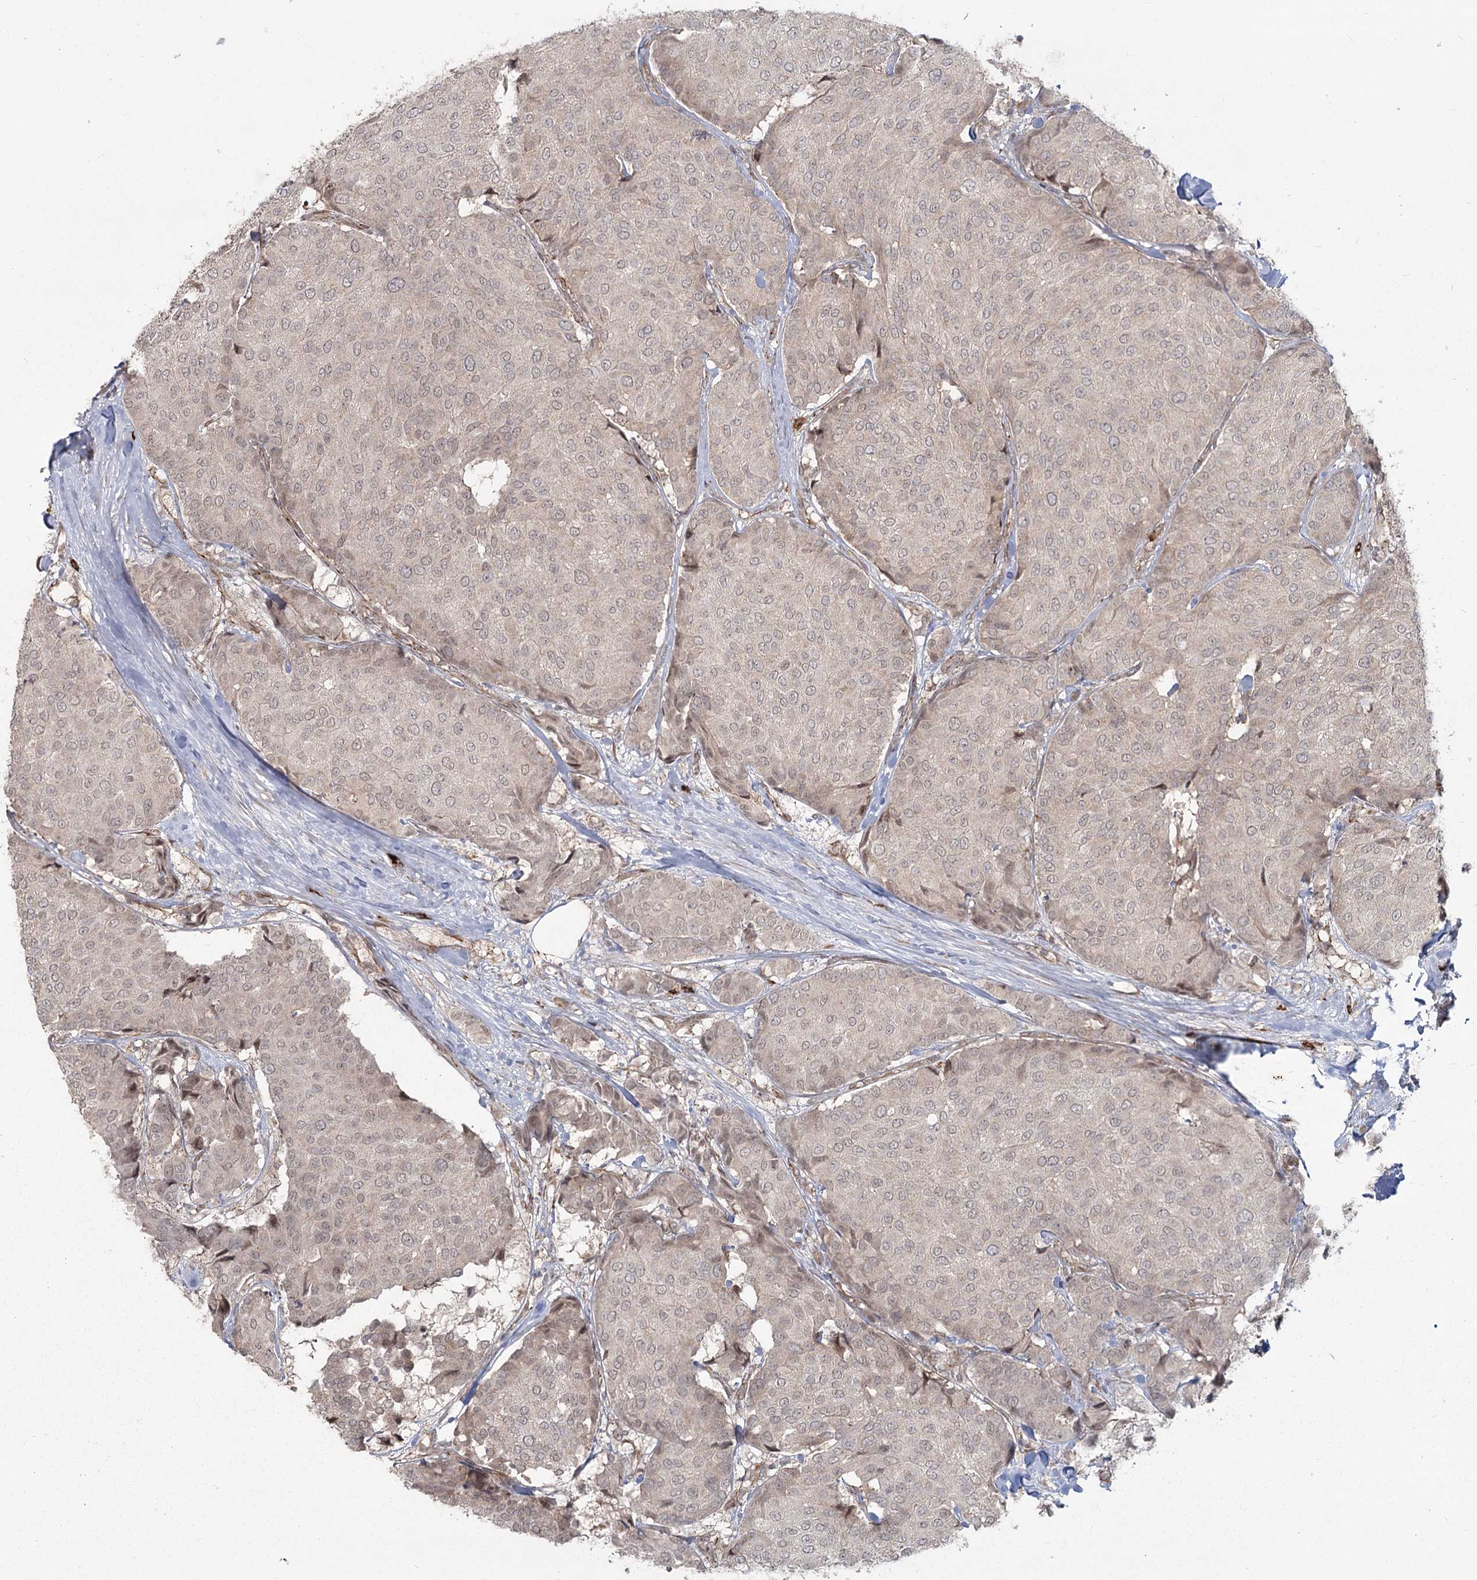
{"staining": {"intensity": "weak", "quantity": "25%-75%", "location": "cytoplasmic/membranous"}, "tissue": "breast cancer", "cell_type": "Tumor cells", "image_type": "cancer", "snomed": [{"axis": "morphology", "description": "Duct carcinoma"}, {"axis": "topography", "description": "Breast"}], "caption": "This is an image of immunohistochemistry (IHC) staining of breast cancer (intraductal carcinoma), which shows weak expression in the cytoplasmic/membranous of tumor cells.", "gene": "AP2M1", "patient": {"sex": "female", "age": 75}}